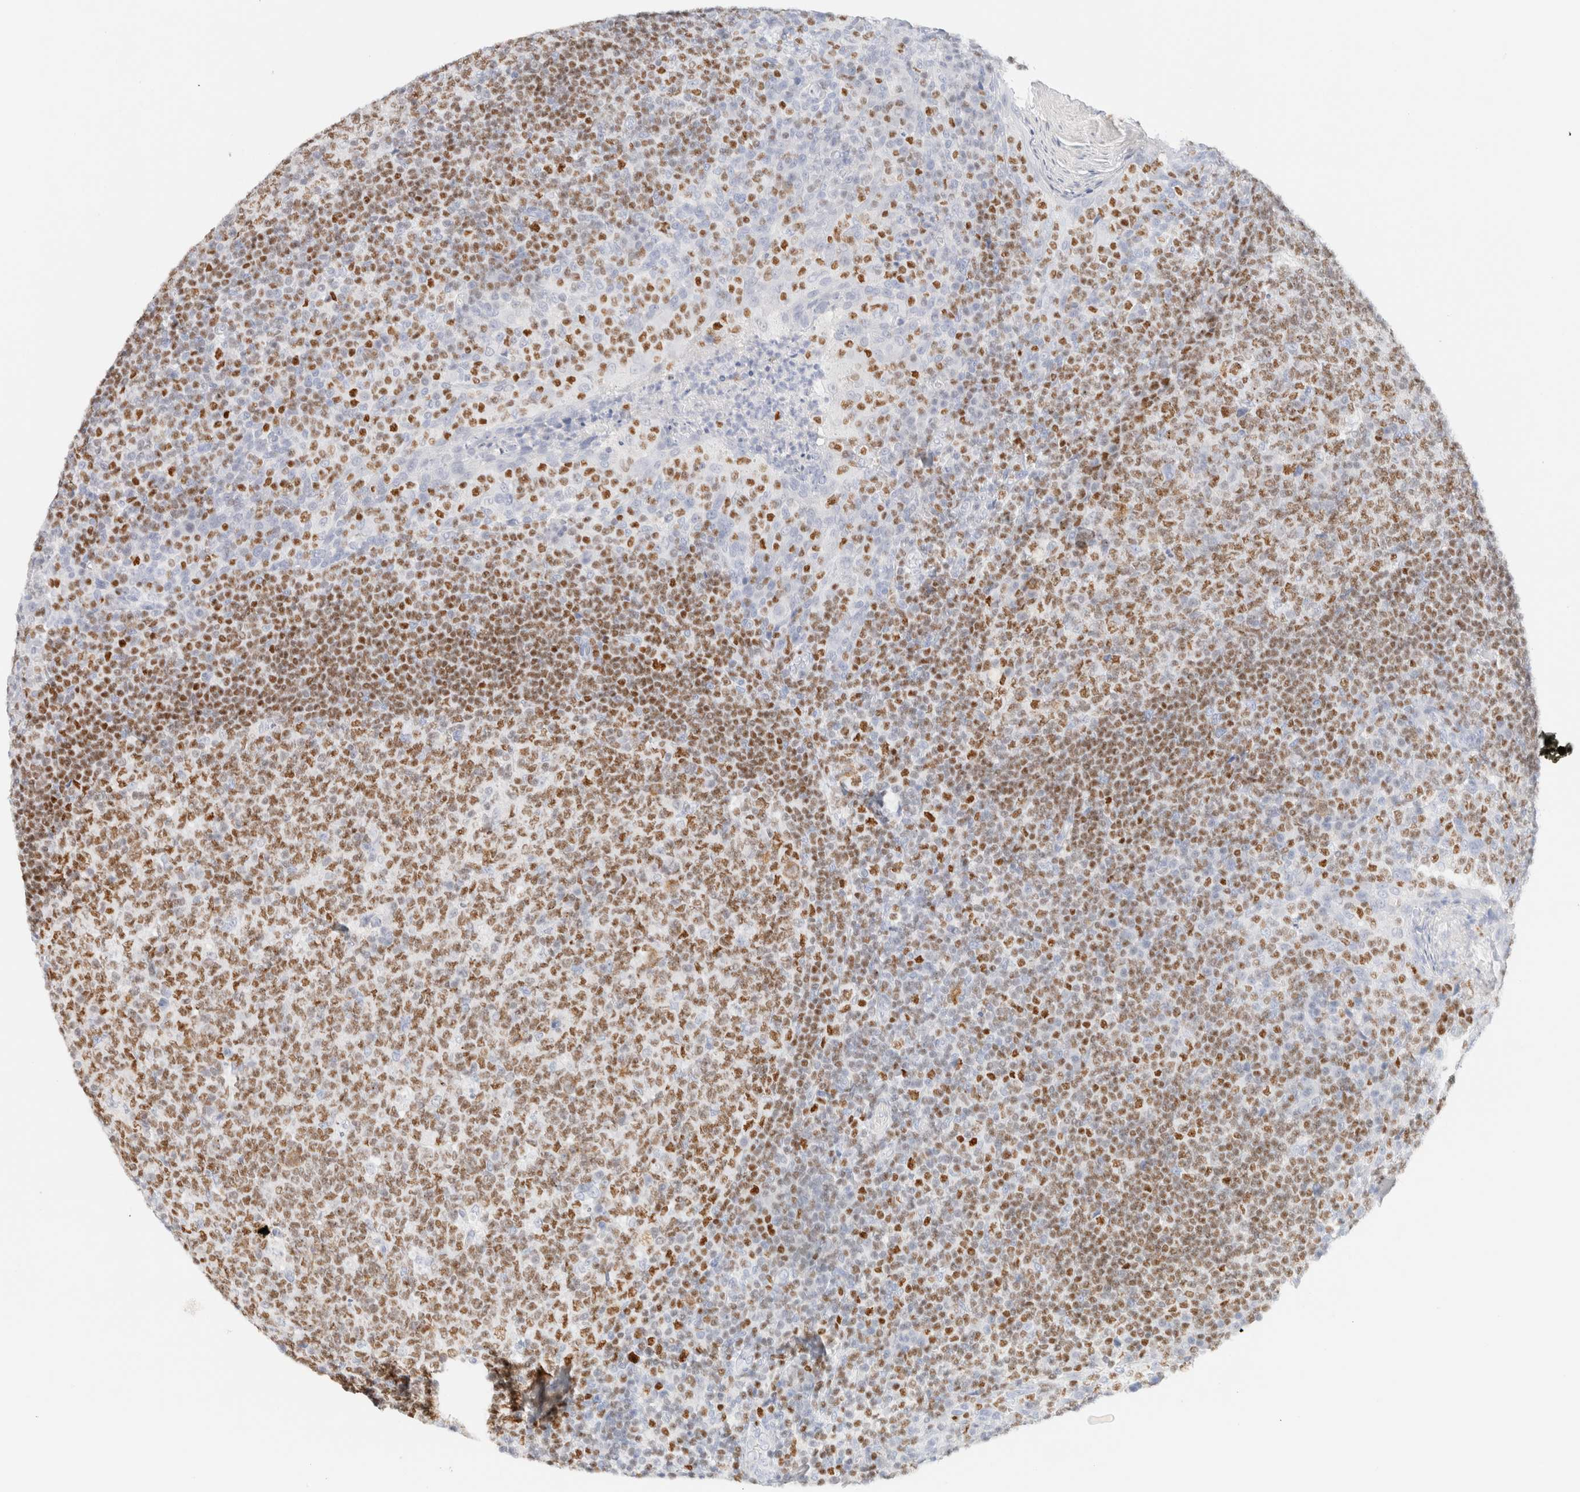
{"staining": {"intensity": "moderate", "quantity": ">75%", "location": "nuclear"}, "tissue": "tonsil", "cell_type": "Germinal center cells", "image_type": "normal", "snomed": [{"axis": "morphology", "description": "Normal tissue, NOS"}, {"axis": "topography", "description": "Tonsil"}], "caption": "Immunohistochemistry (IHC) micrograph of benign tonsil stained for a protein (brown), which exhibits medium levels of moderate nuclear staining in approximately >75% of germinal center cells.", "gene": "IKZF3", "patient": {"sex": "male", "age": 17}}